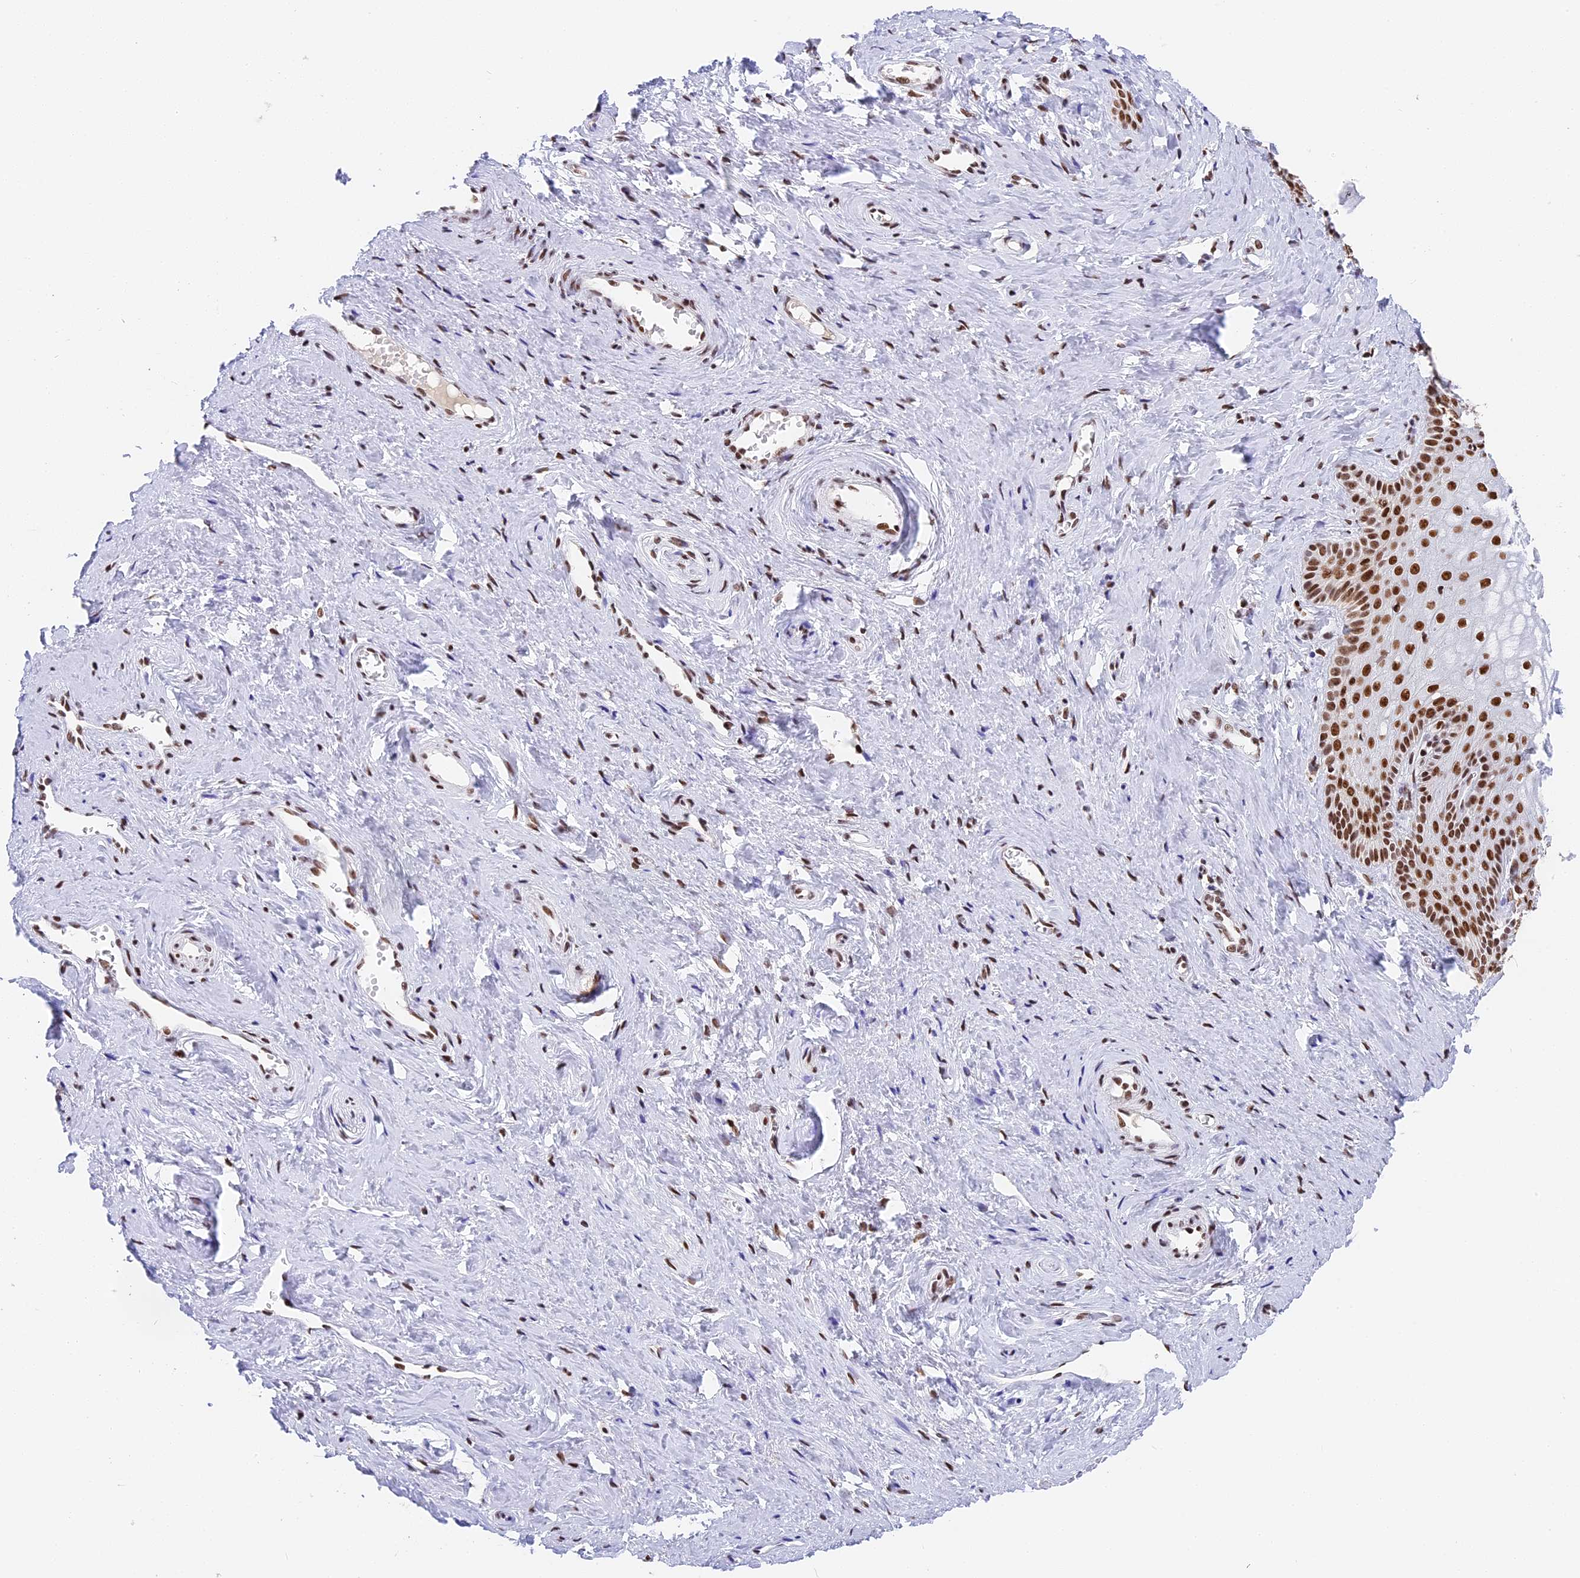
{"staining": {"intensity": "strong", "quantity": ">75%", "location": "nuclear"}, "tissue": "vagina", "cell_type": "Squamous epithelial cells", "image_type": "normal", "snomed": [{"axis": "morphology", "description": "Normal tissue, NOS"}, {"axis": "topography", "description": "Vagina"}, {"axis": "topography", "description": "Cervix"}], "caption": "About >75% of squamous epithelial cells in unremarkable human vagina demonstrate strong nuclear protein positivity as visualized by brown immunohistochemical staining.", "gene": "SBNO1", "patient": {"sex": "female", "age": 40}}